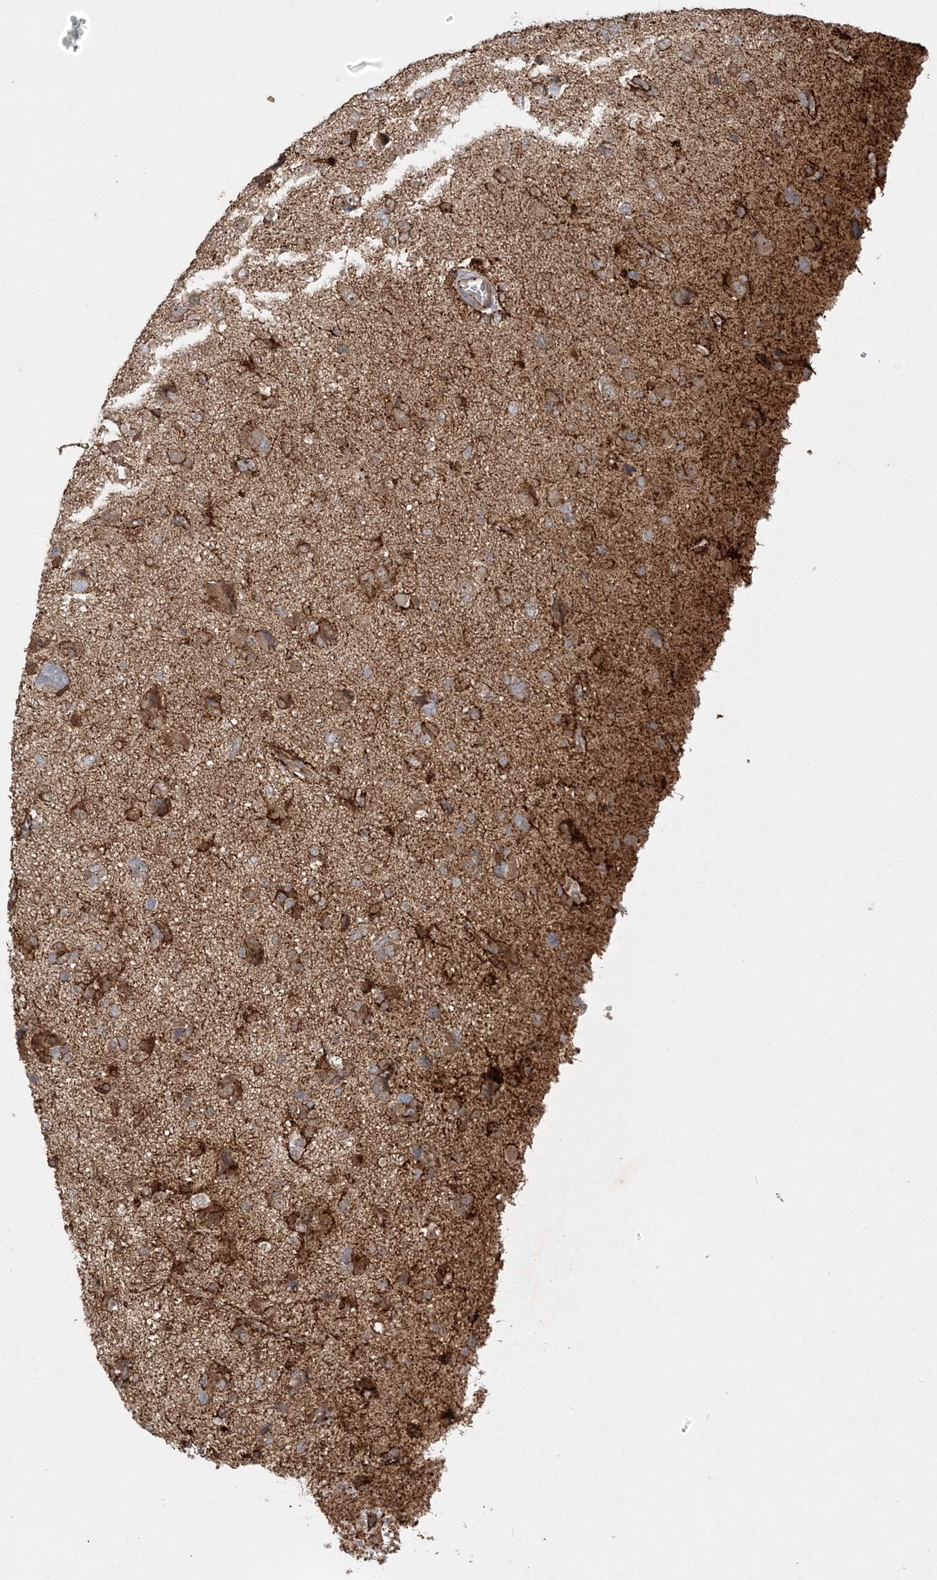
{"staining": {"intensity": "strong", "quantity": "25%-75%", "location": "cytoplasmic/membranous"}, "tissue": "glioma", "cell_type": "Tumor cells", "image_type": "cancer", "snomed": [{"axis": "morphology", "description": "Glioma, malignant, High grade"}, {"axis": "topography", "description": "Brain"}], "caption": "Immunohistochemistry staining of glioma, which shows high levels of strong cytoplasmic/membranous expression in approximately 25%-75% of tumor cells indicating strong cytoplasmic/membranous protein expression. The staining was performed using DAB (3,3'-diaminobenzidine) (brown) for protein detection and nuclei were counterstained in hematoxylin (blue).", "gene": "INPP1", "patient": {"sex": "female", "age": 59}}